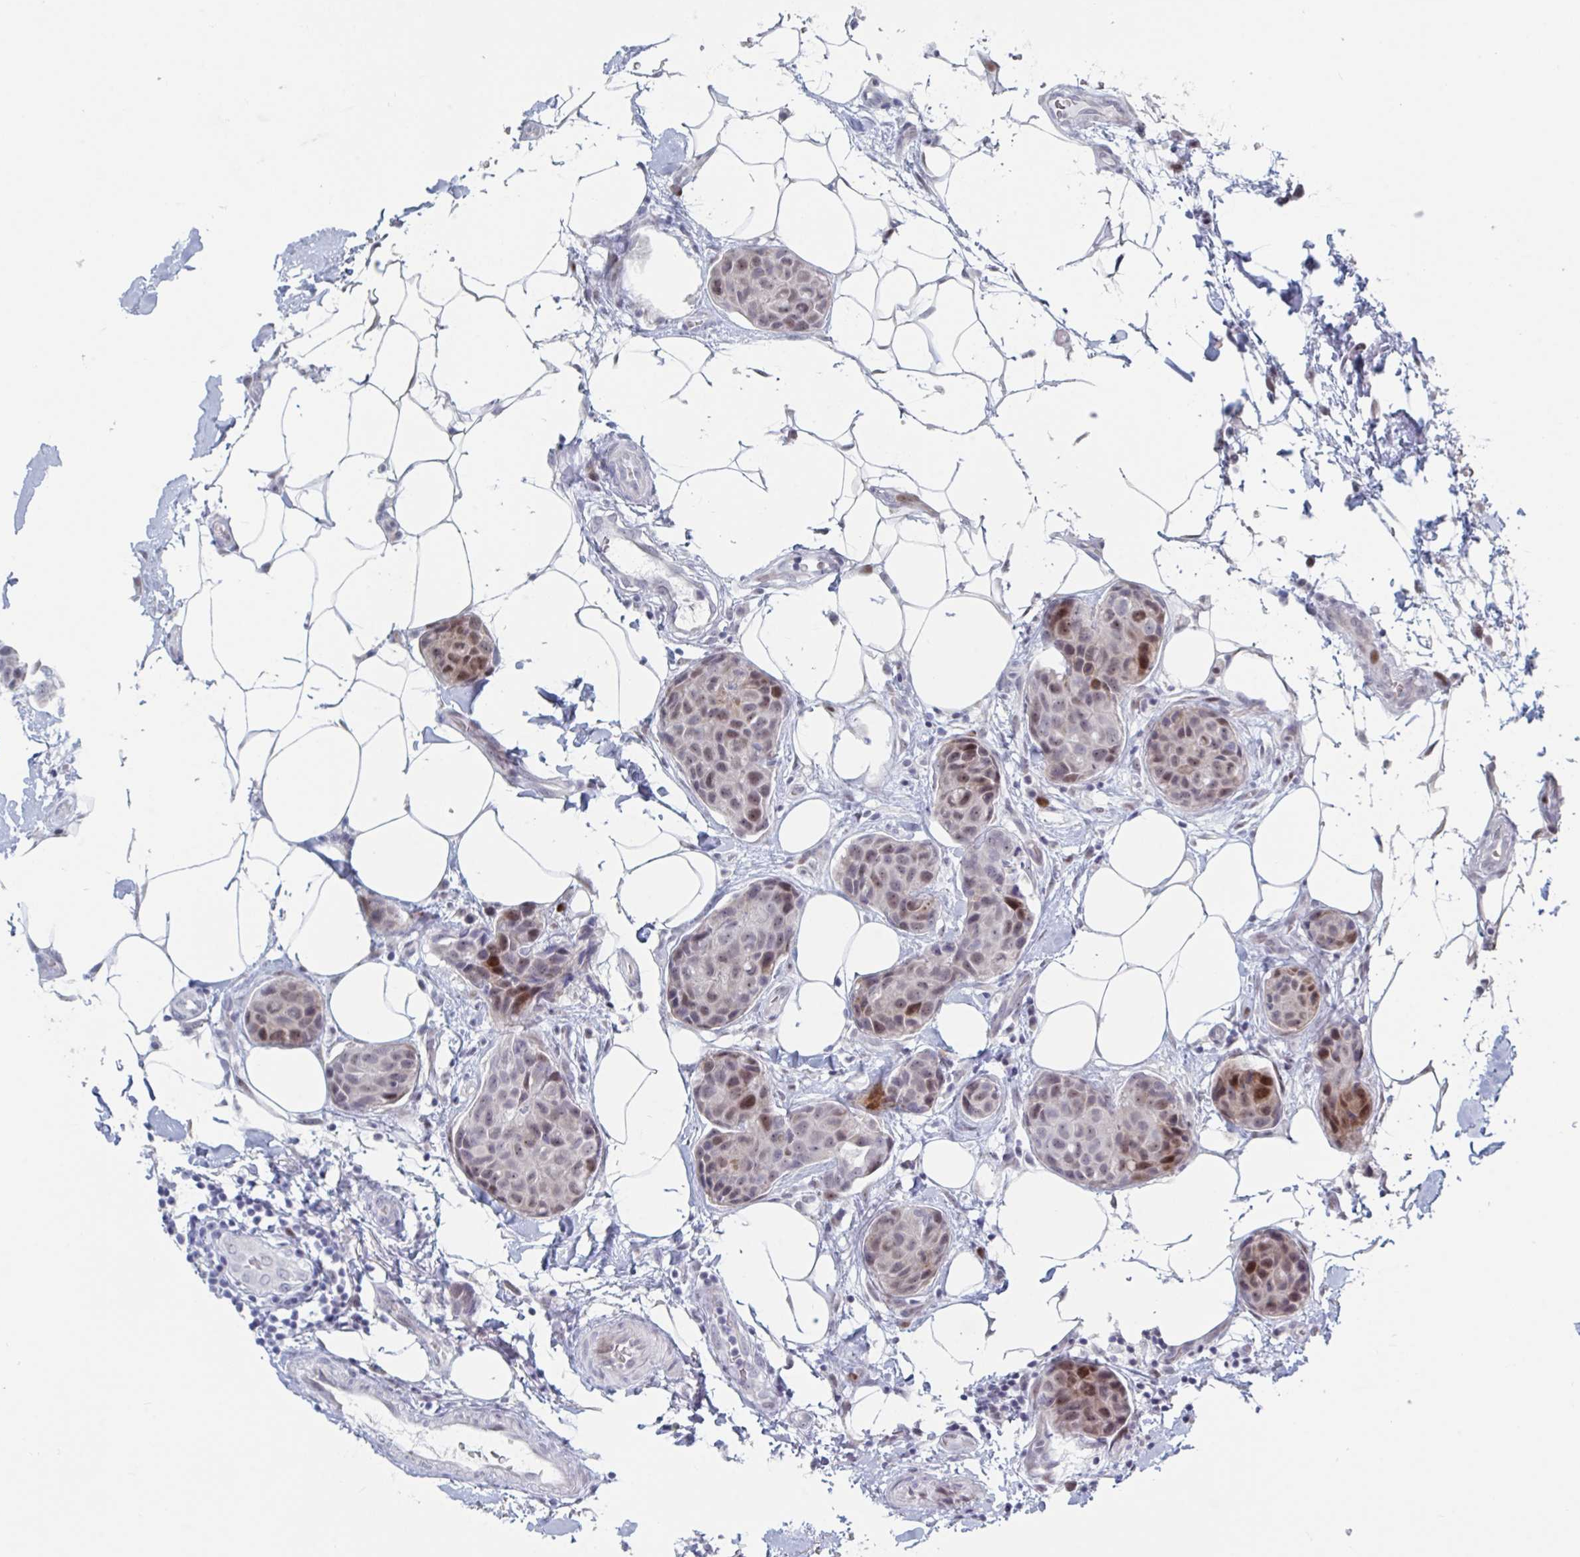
{"staining": {"intensity": "moderate", "quantity": "25%-75%", "location": "nuclear"}, "tissue": "breast cancer", "cell_type": "Tumor cells", "image_type": "cancer", "snomed": [{"axis": "morphology", "description": "Duct carcinoma"}, {"axis": "topography", "description": "Breast"}, {"axis": "topography", "description": "Lymph node"}], "caption": "Immunohistochemical staining of human breast cancer (infiltrating ductal carcinoma) exhibits medium levels of moderate nuclear protein staining in about 25%-75% of tumor cells. (IHC, brightfield microscopy, high magnification).", "gene": "NR1H2", "patient": {"sex": "female", "age": 80}}